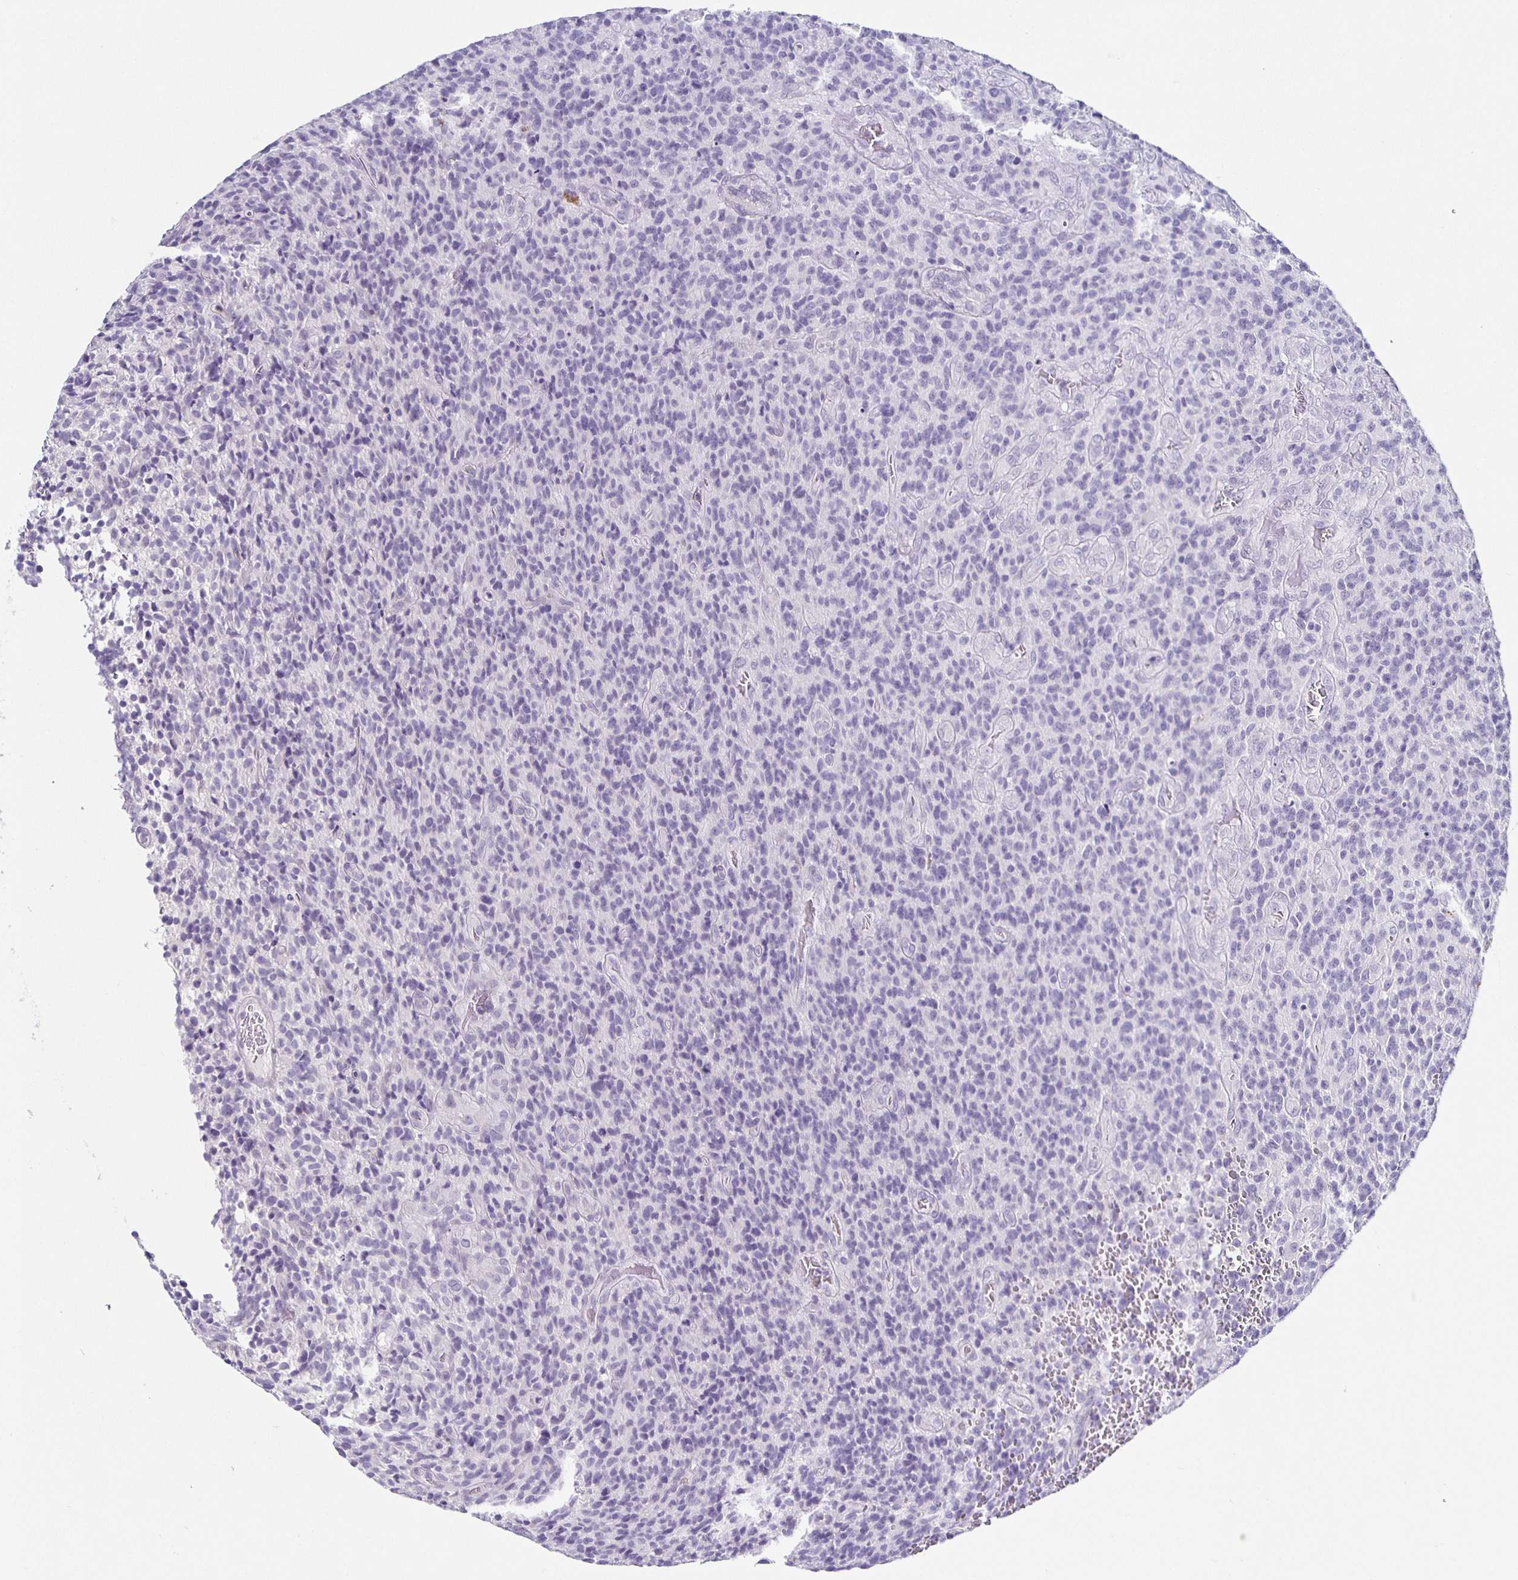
{"staining": {"intensity": "negative", "quantity": "none", "location": "none"}, "tissue": "glioma", "cell_type": "Tumor cells", "image_type": "cancer", "snomed": [{"axis": "morphology", "description": "Glioma, malignant, High grade"}, {"axis": "topography", "description": "Brain"}], "caption": "An immunohistochemistry (IHC) micrograph of glioma is shown. There is no staining in tumor cells of glioma.", "gene": "CARNS1", "patient": {"sex": "male", "age": 76}}